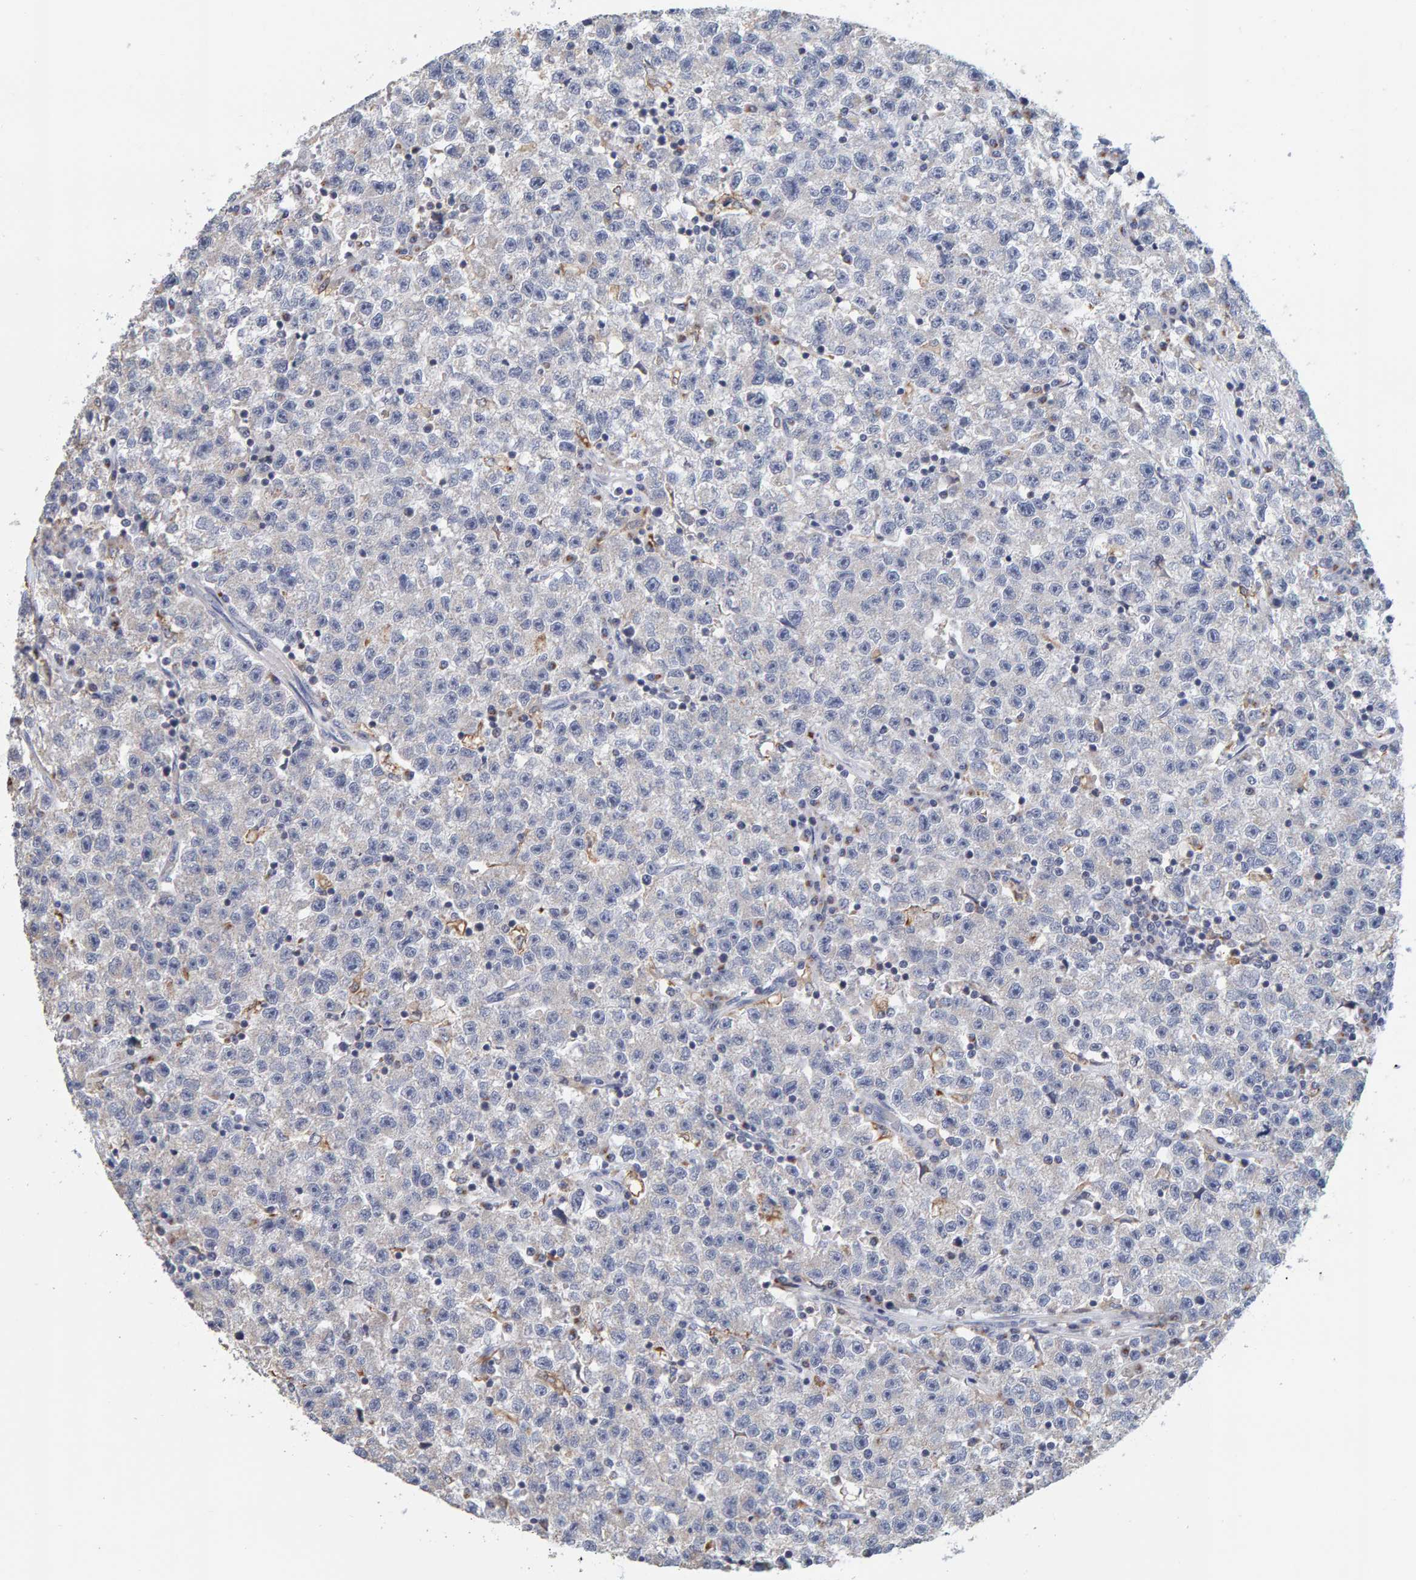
{"staining": {"intensity": "negative", "quantity": "none", "location": "none"}, "tissue": "testis cancer", "cell_type": "Tumor cells", "image_type": "cancer", "snomed": [{"axis": "morphology", "description": "Seminoma, NOS"}, {"axis": "topography", "description": "Testis"}], "caption": "Immunohistochemical staining of testis seminoma exhibits no significant staining in tumor cells. (Immunohistochemistry (ihc), brightfield microscopy, high magnification).", "gene": "SGPL1", "patient": {"sex": "male", "age": 22}}